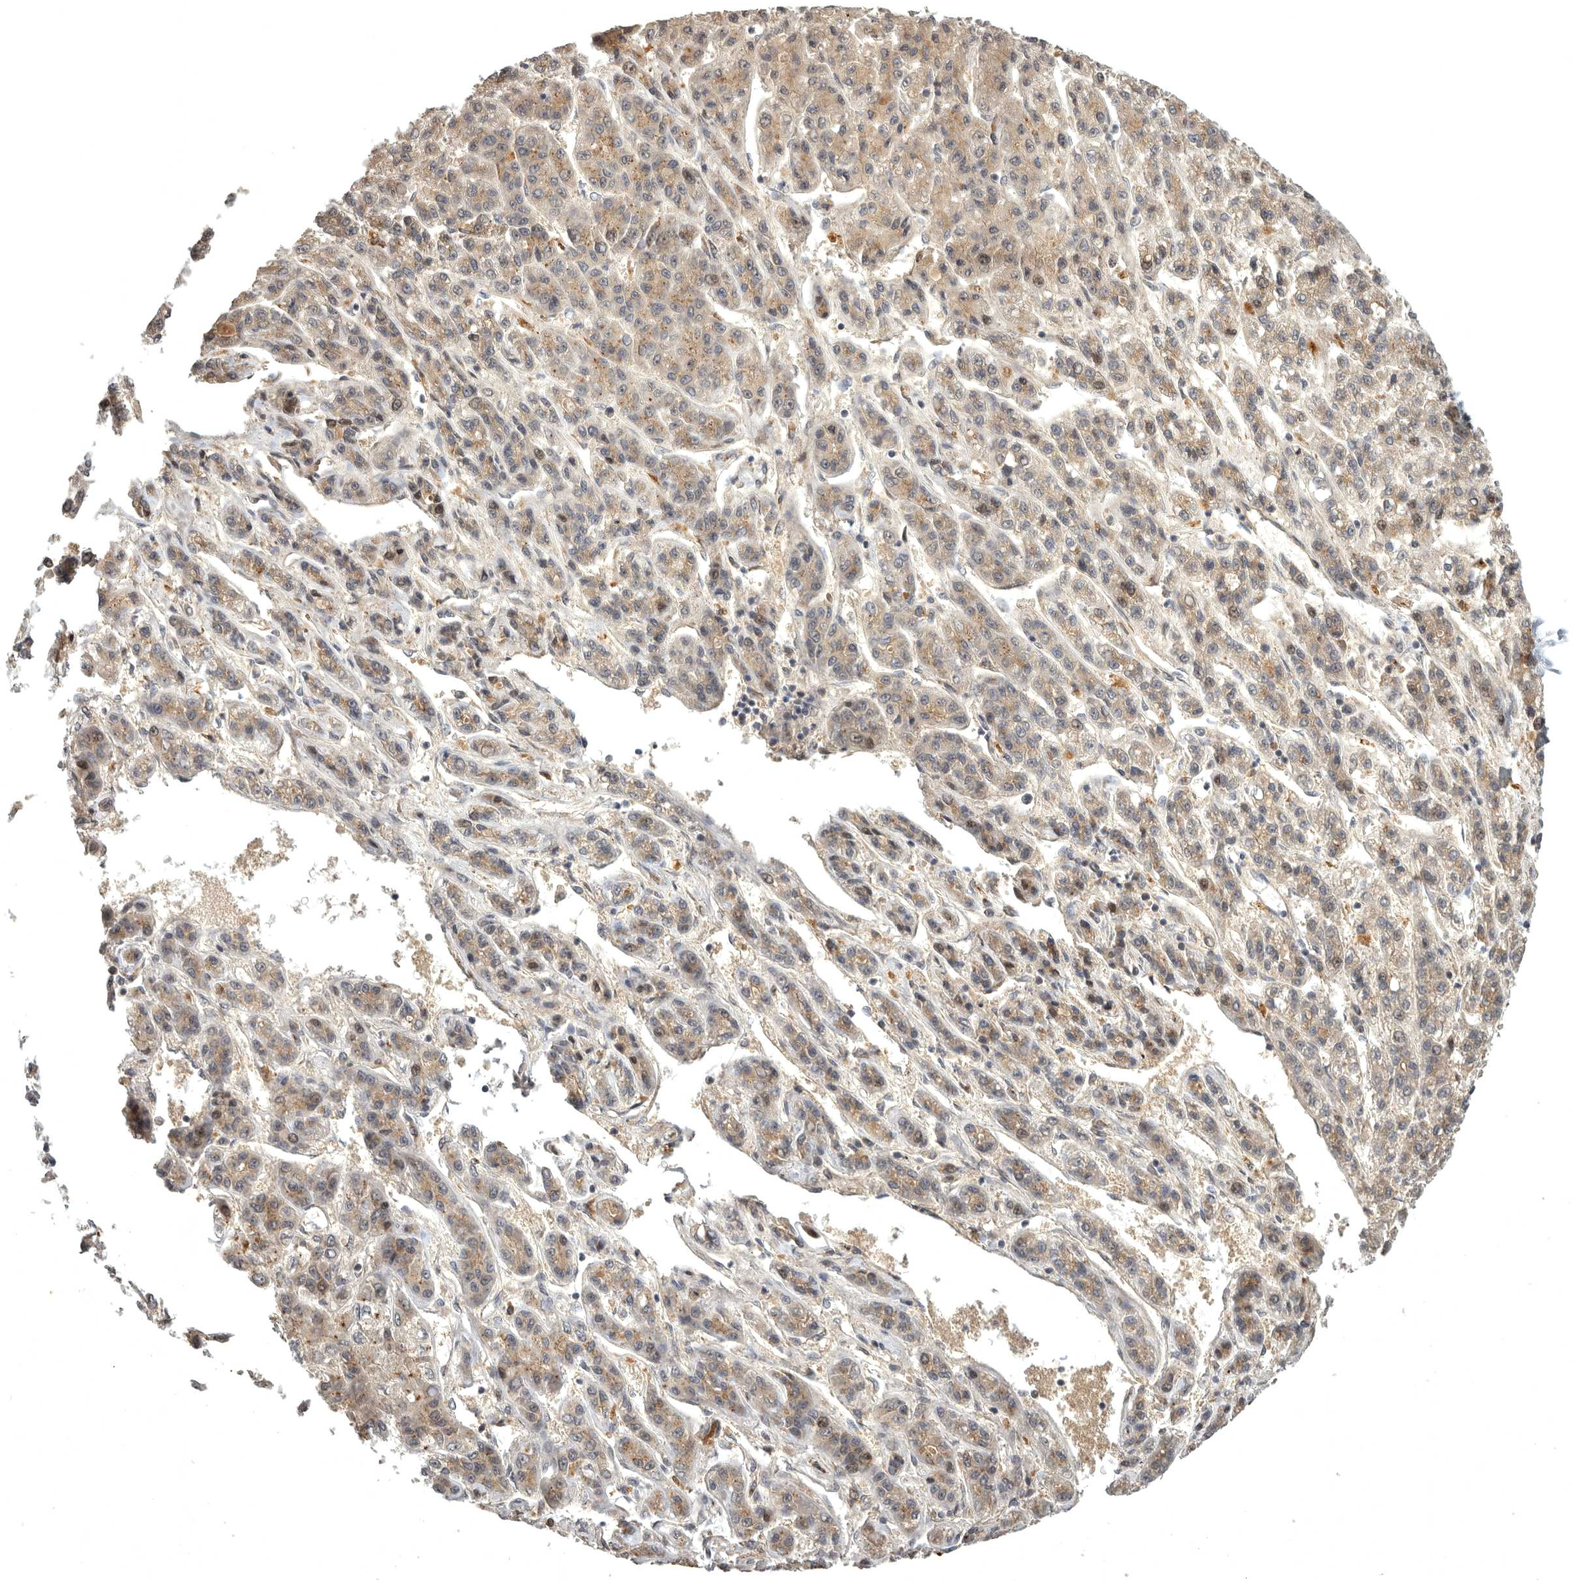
{"staining": {"intensity": "moderate", "quantity": ">75%", "location": "cytoplasmic/membranous"}, "tissue": "liver cancer", "cell_type": "Tumor cells", "image_type": "cancer", "snomed": [{"axis": "morphology", "description": "Carcinoma, Hepatocellular, NOS"}, {"axis": "topography", "description": "Liver"}], "caption": "A histopathology image of hepatocellular carcinoma (liver) stained for a protein demonstrates moderate cytoplasmic/membranous brown staining in tumor cells. (DAB IHC, brown staining for protein, blue staining for nuclei).", "gene": "MAN2A1", "patient": {"sex": "male", "age": 70}}